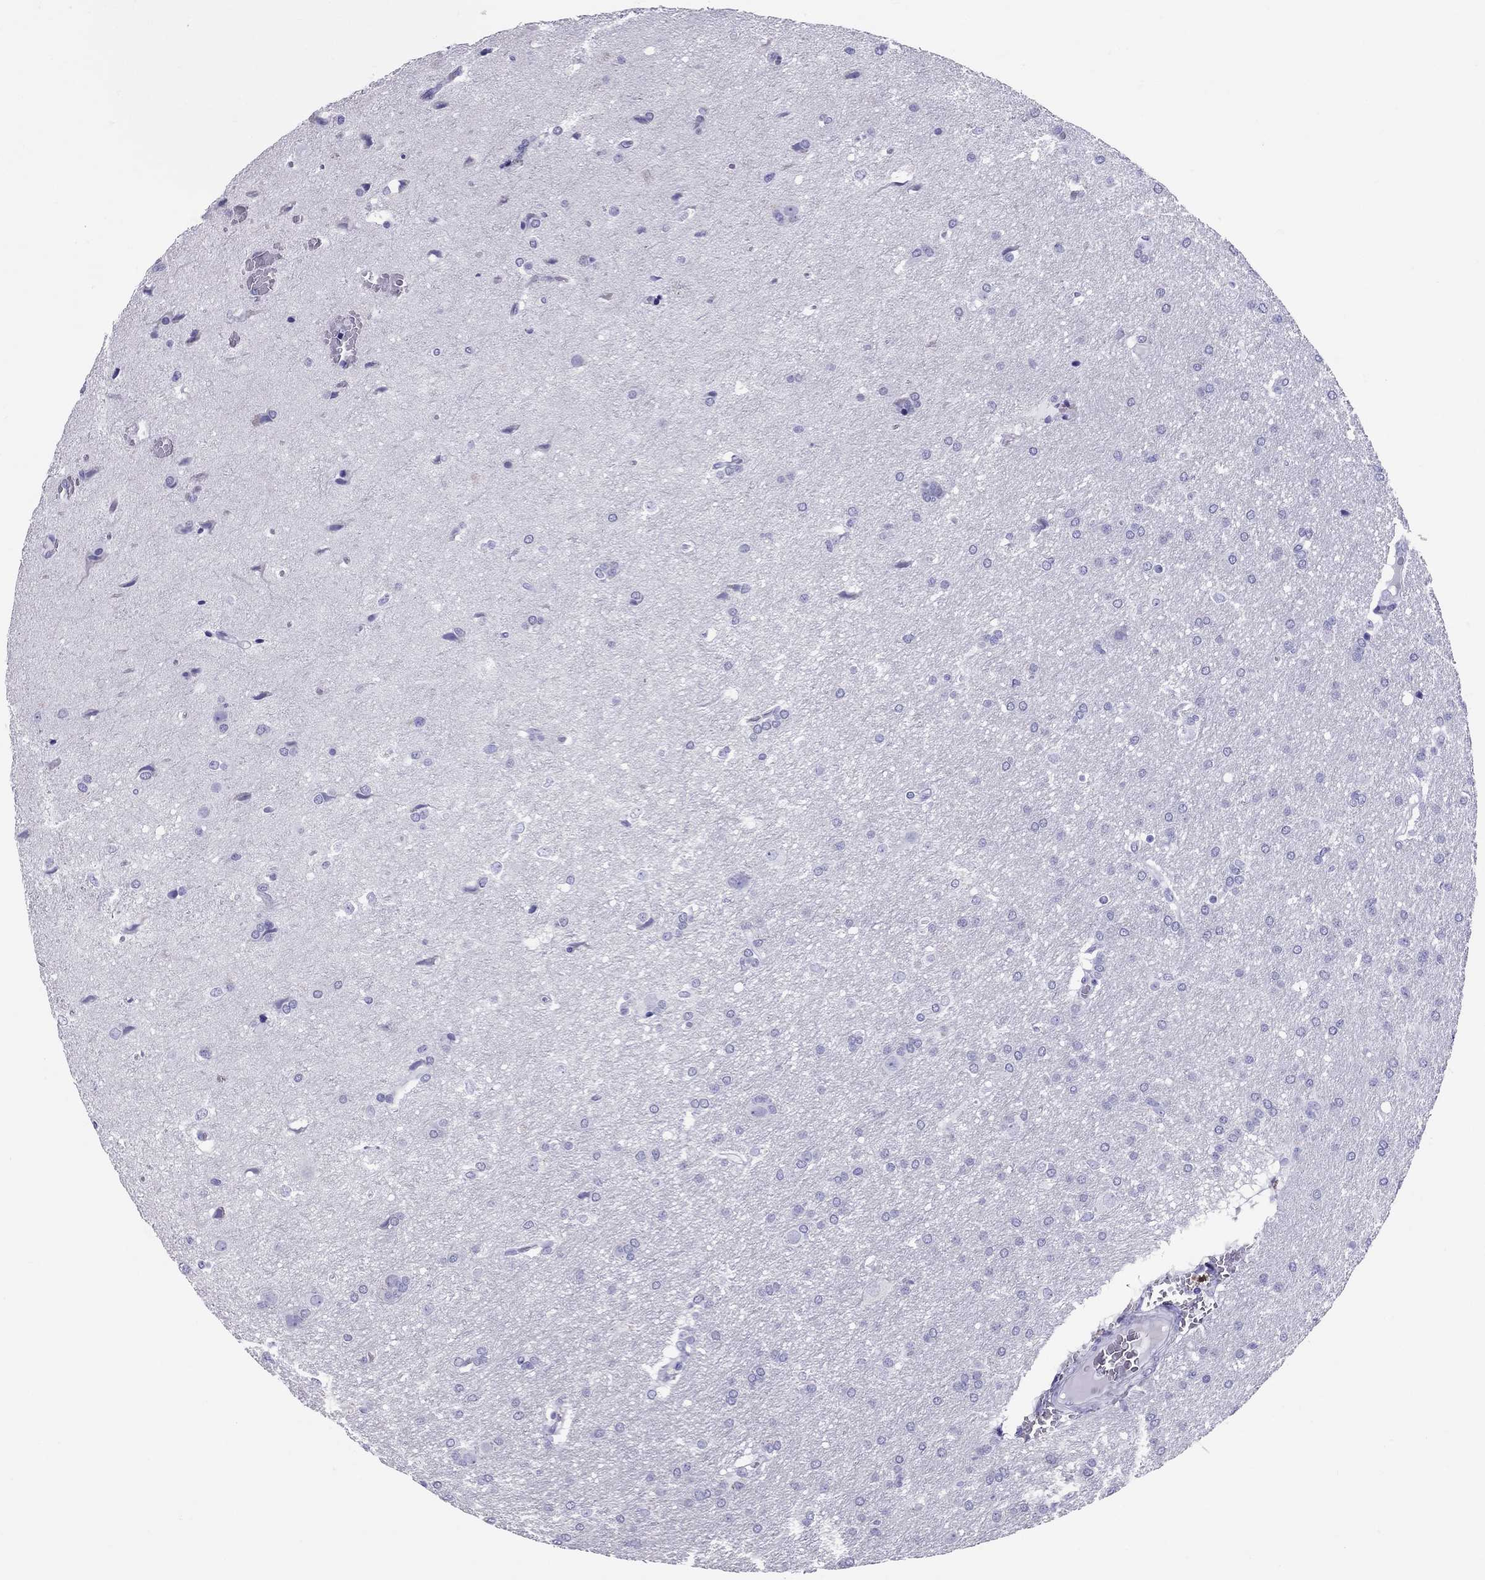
{"staining": {"intensity": "negative", "quantity": "none", "location": "none"}, "tissue": "glioma", "cell_type": "Tumor cells", "image_type": "cancer", "snomed": [{"axis": "morphology", "description": "Glioma, malignant, Low grade"}, {"axis": "topography", "description": "Brain"}], "caption": "A high-resolution micrograph shows immunohistochemistry staining of malignant glioma (low-grade), which displays no significant positivity in tumor cells.", "gene": "AVPR1B", "patient": {"sex": "female", "age": 32}}